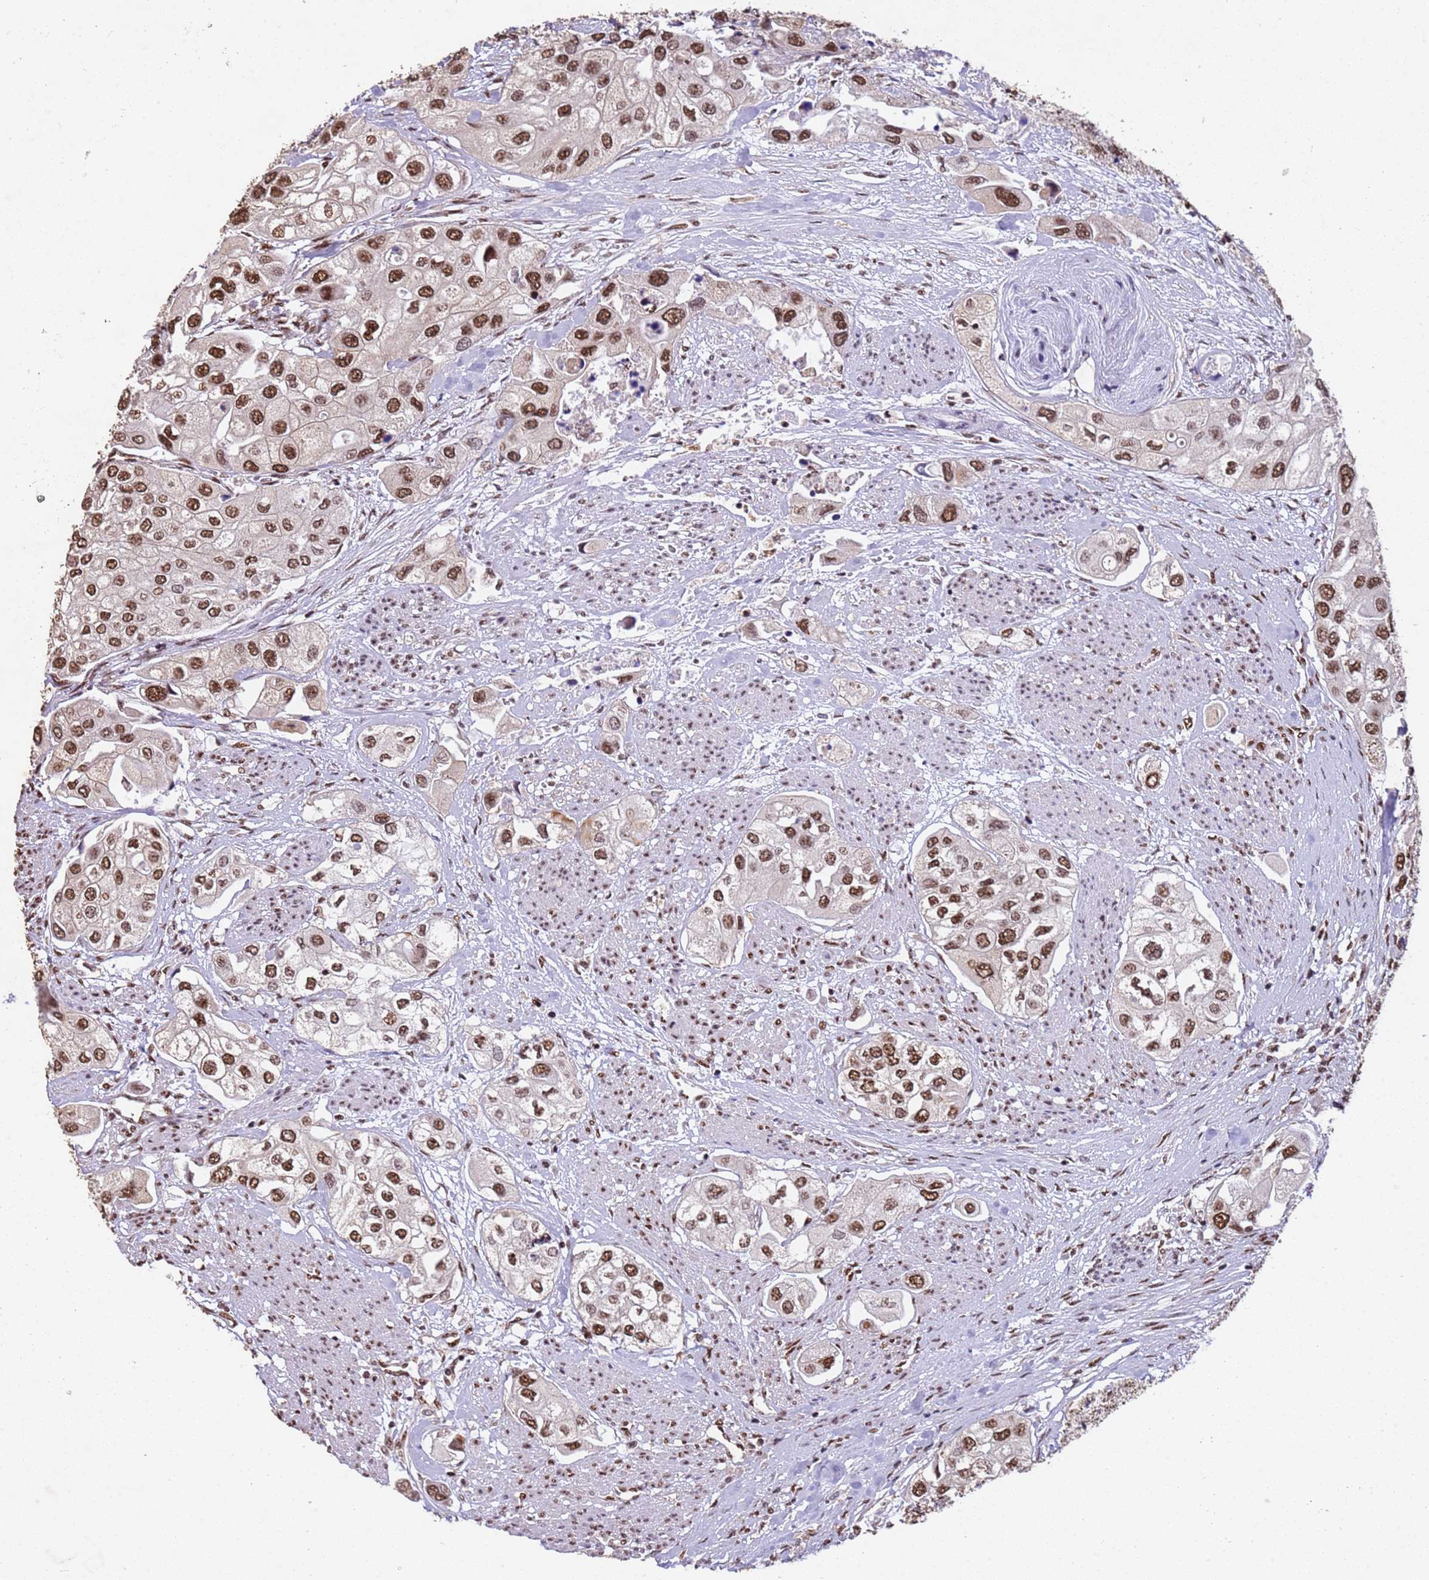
{"staining": {"intensity": "moderate", "quantity": ">75%", "location": "nuclear"}, "tissue": "urothelial cancer", "cell_type": "Tumor cells", "image_type": "cancer", "snomed": [{"axis": "morphology", "description": "Urothelial carcinoma, High grade"}, {"axis": "topography", "description": "Urinary bladder"}], "caption": "This photomicrograph displays IHC staining of urothelial carcinoma (high-grade), with medium moderate nuclear positivity in about >75% of tumor cells.", "gene": "ESF1", "patient": {"sex": "male", "age": 64}}